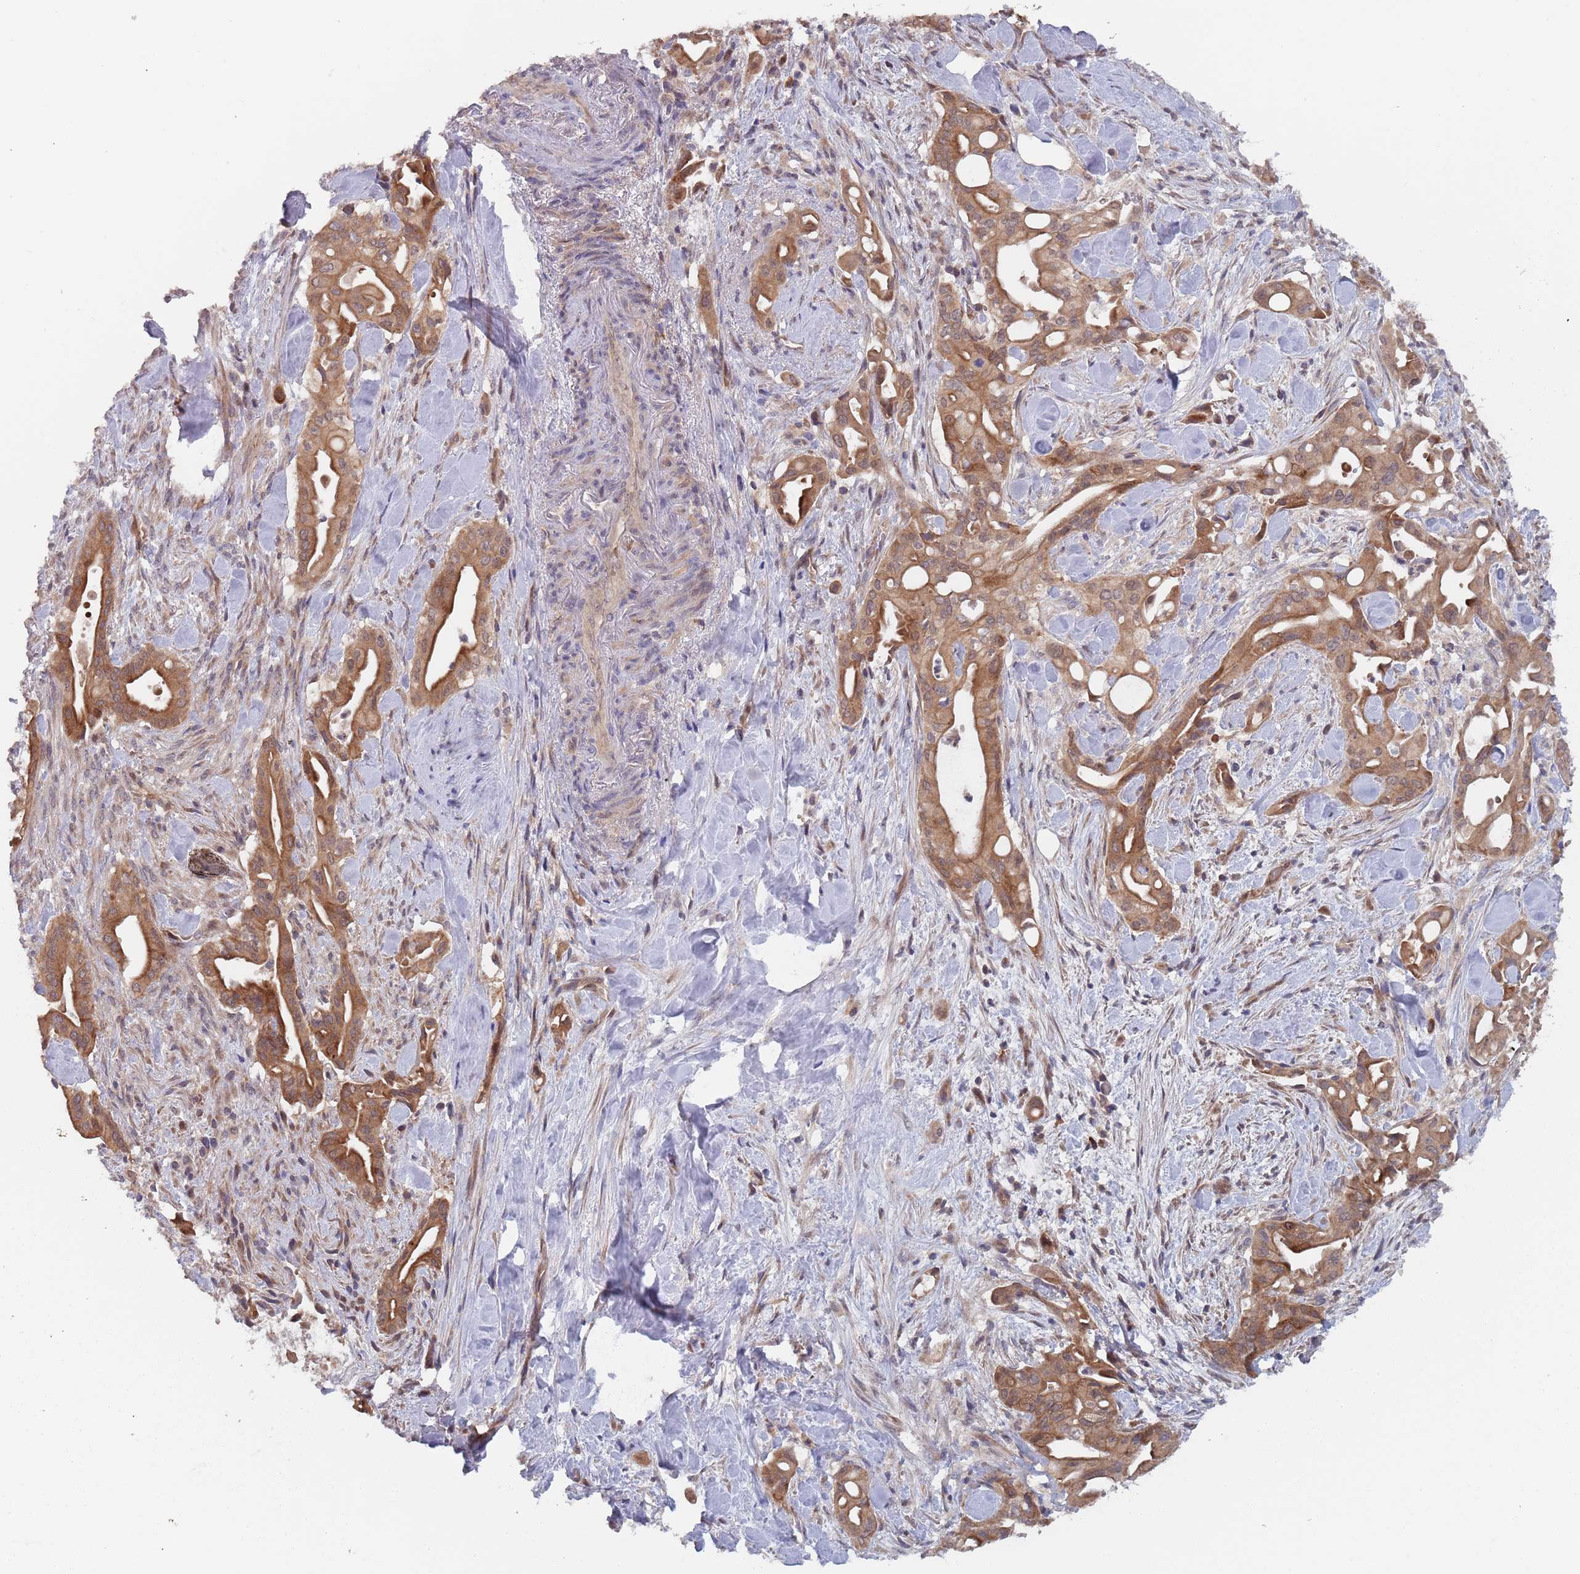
{"staining": {"intensity": "moderate", "quantity": ">75%", "location": "cytoplasmic/membranous,nuclear"}, "tissue": "liver cancer", "cell_type": "Tumor cells", "image_type": "cancer", "snomed": [{"axis": "morphology", "description": "Cholangiocarcinoma"}, {"axis": "topography", "description": "Liver"}], "caption": "A brown stain highlights moderate cytoplasmic/membranous and nuclear positivity of a protein in human liver cancer tumor cells.", "gene": "ZNF140", "patient": {"sex": "female", "age": 68}}